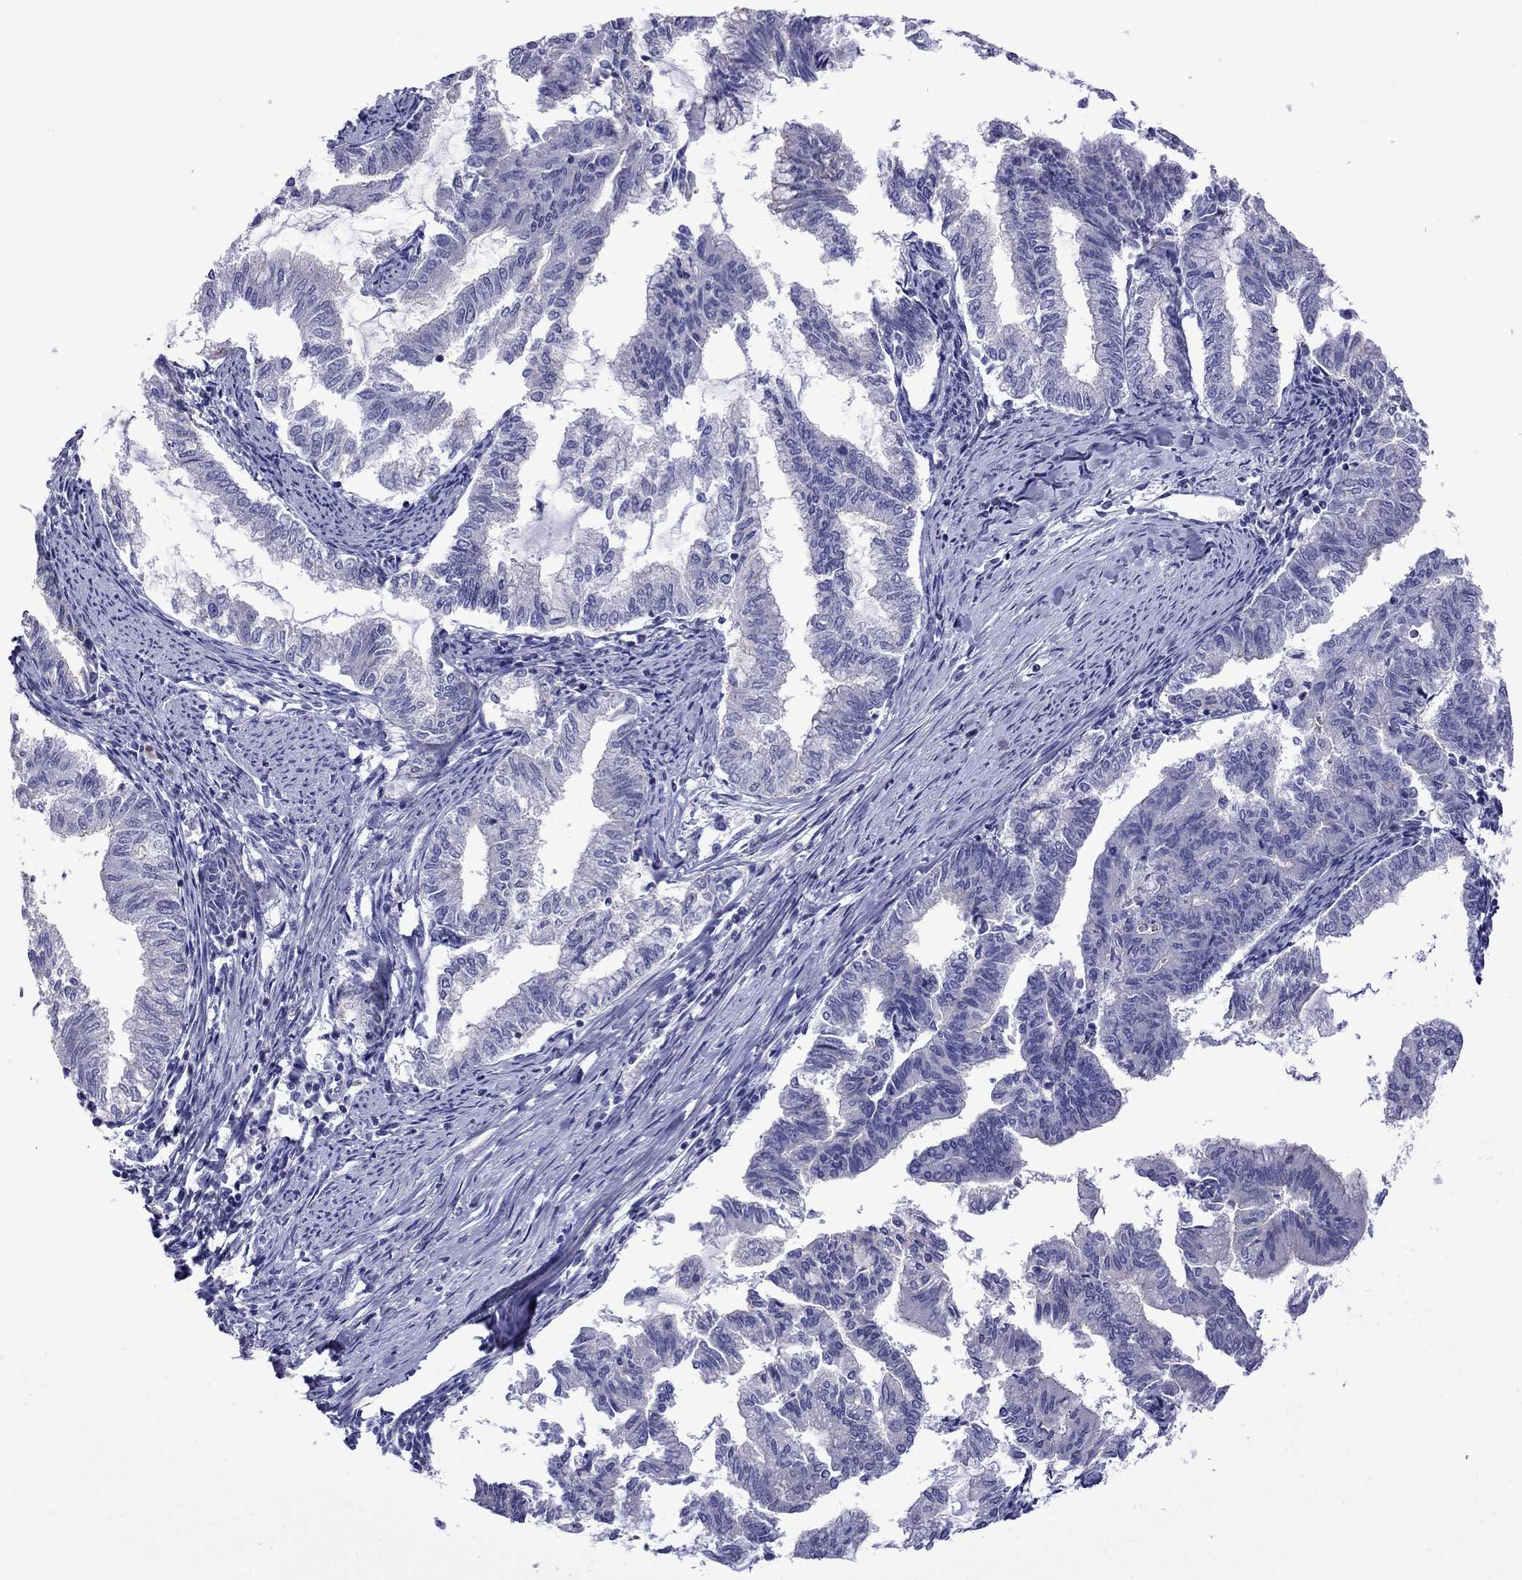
{"staining": {"intensity": "negative", "quantity": "none", "location": "none"}, "tissue": "endometrial cancer", "cell_type": "Tumor cells", "image_type": "cancer", "snomed": [{"axis": "morphology", "description": "Adenocarcinoma, NOS"}, {"axis": "topography", "description": "Endometrium"}], "caption": "The immunohistochemistry (IHC) micrograph has no significant expression in tumor cells of adenocarcinoma (endometrial) tissue.", "gene": "STAR", "patient": {"sex": "female", "age": 79}}